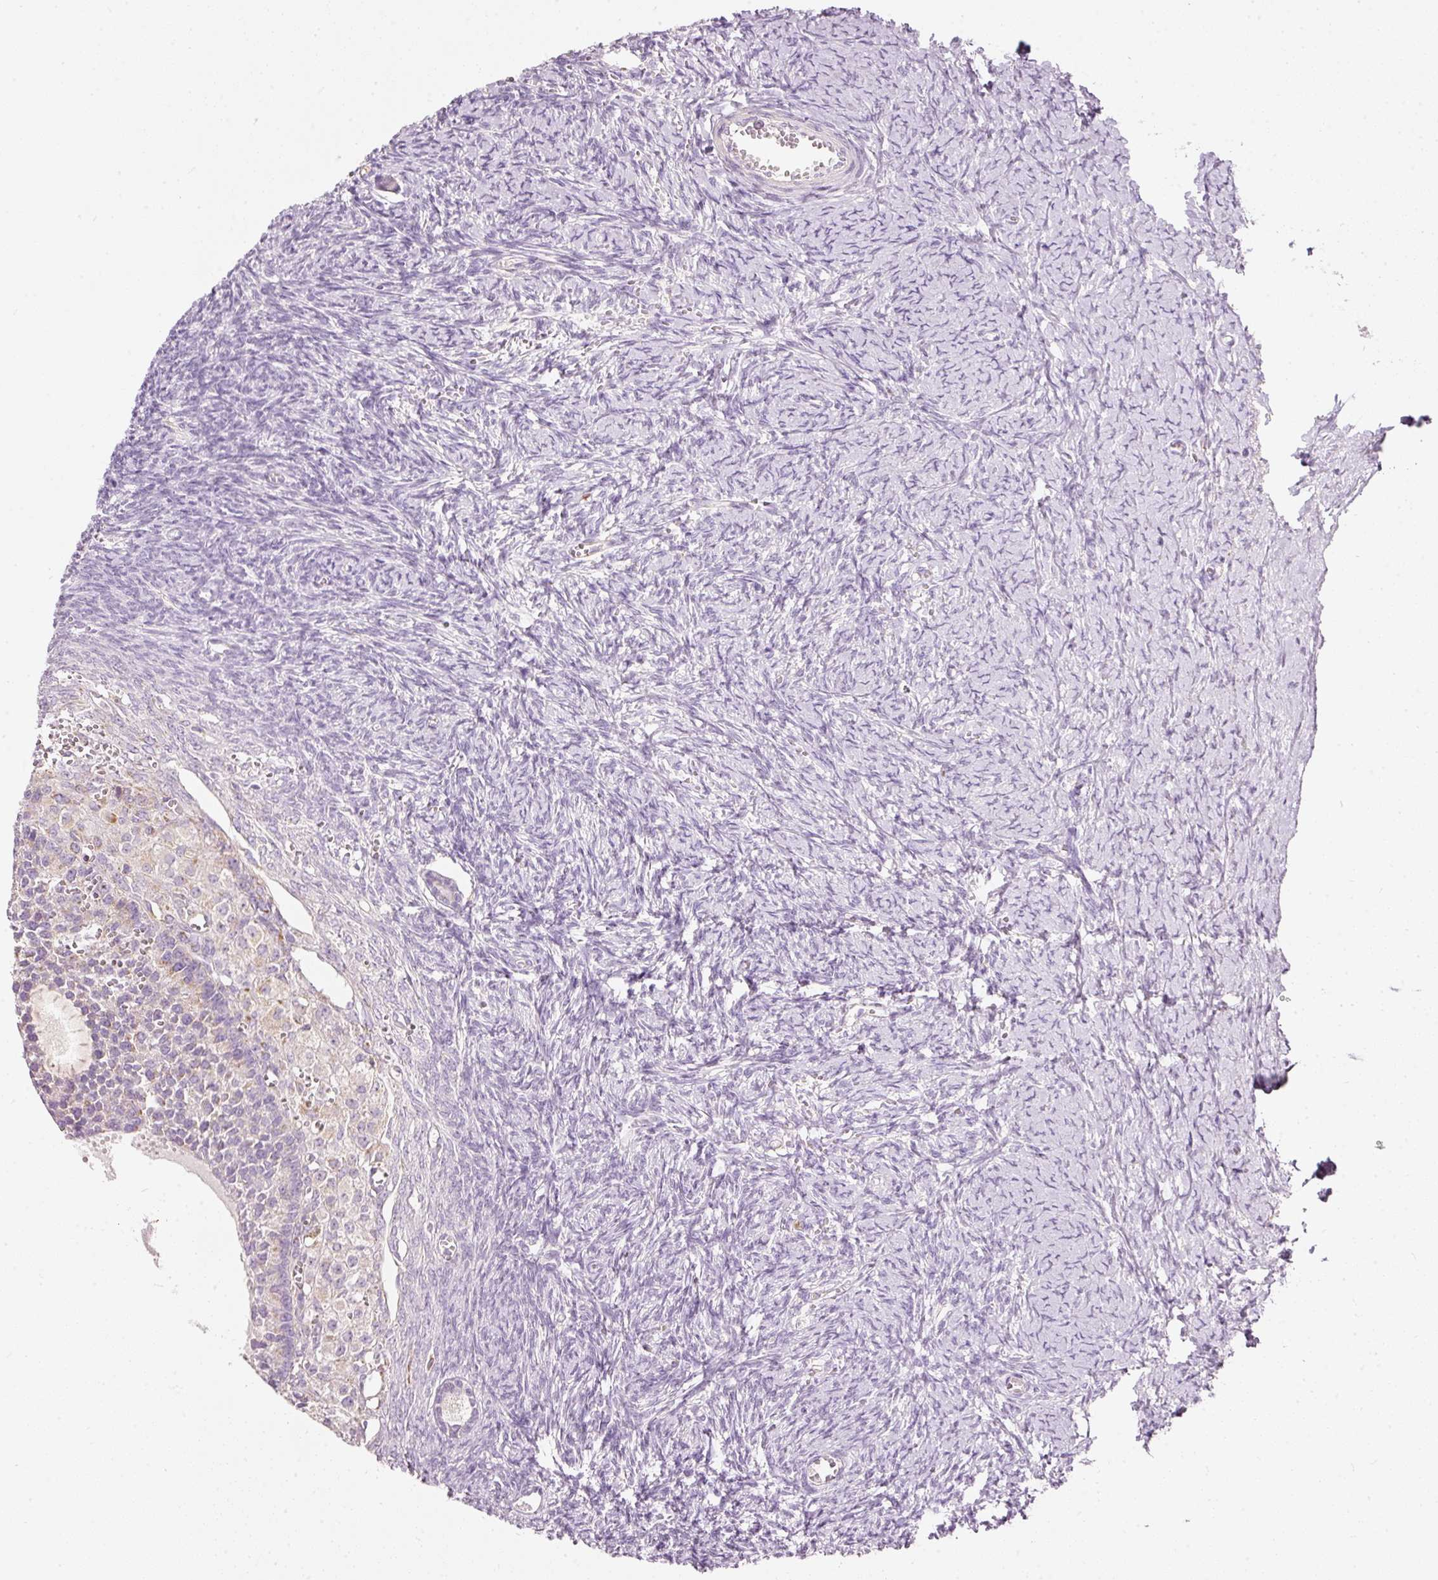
{"staining": {"intensity": "negative", "quantity": "none", "location": "none"}, "tissue": "ovary", "cell_type": "Follicle cells", "image_type": "normal", "snomed": [{"axis": "morphology", "description": "Normal tissue, NOS"}, {"axis": "topography", "description": "Ovary"}], "caption": "Immunohistochemistry (IHC) histopathology image of unremarkable ovary stained for a protein (brown), which demonstrates no staining in follicle cells.", "gene": "MTHFD2", "patient": {"sex": "female", "age": 39}}